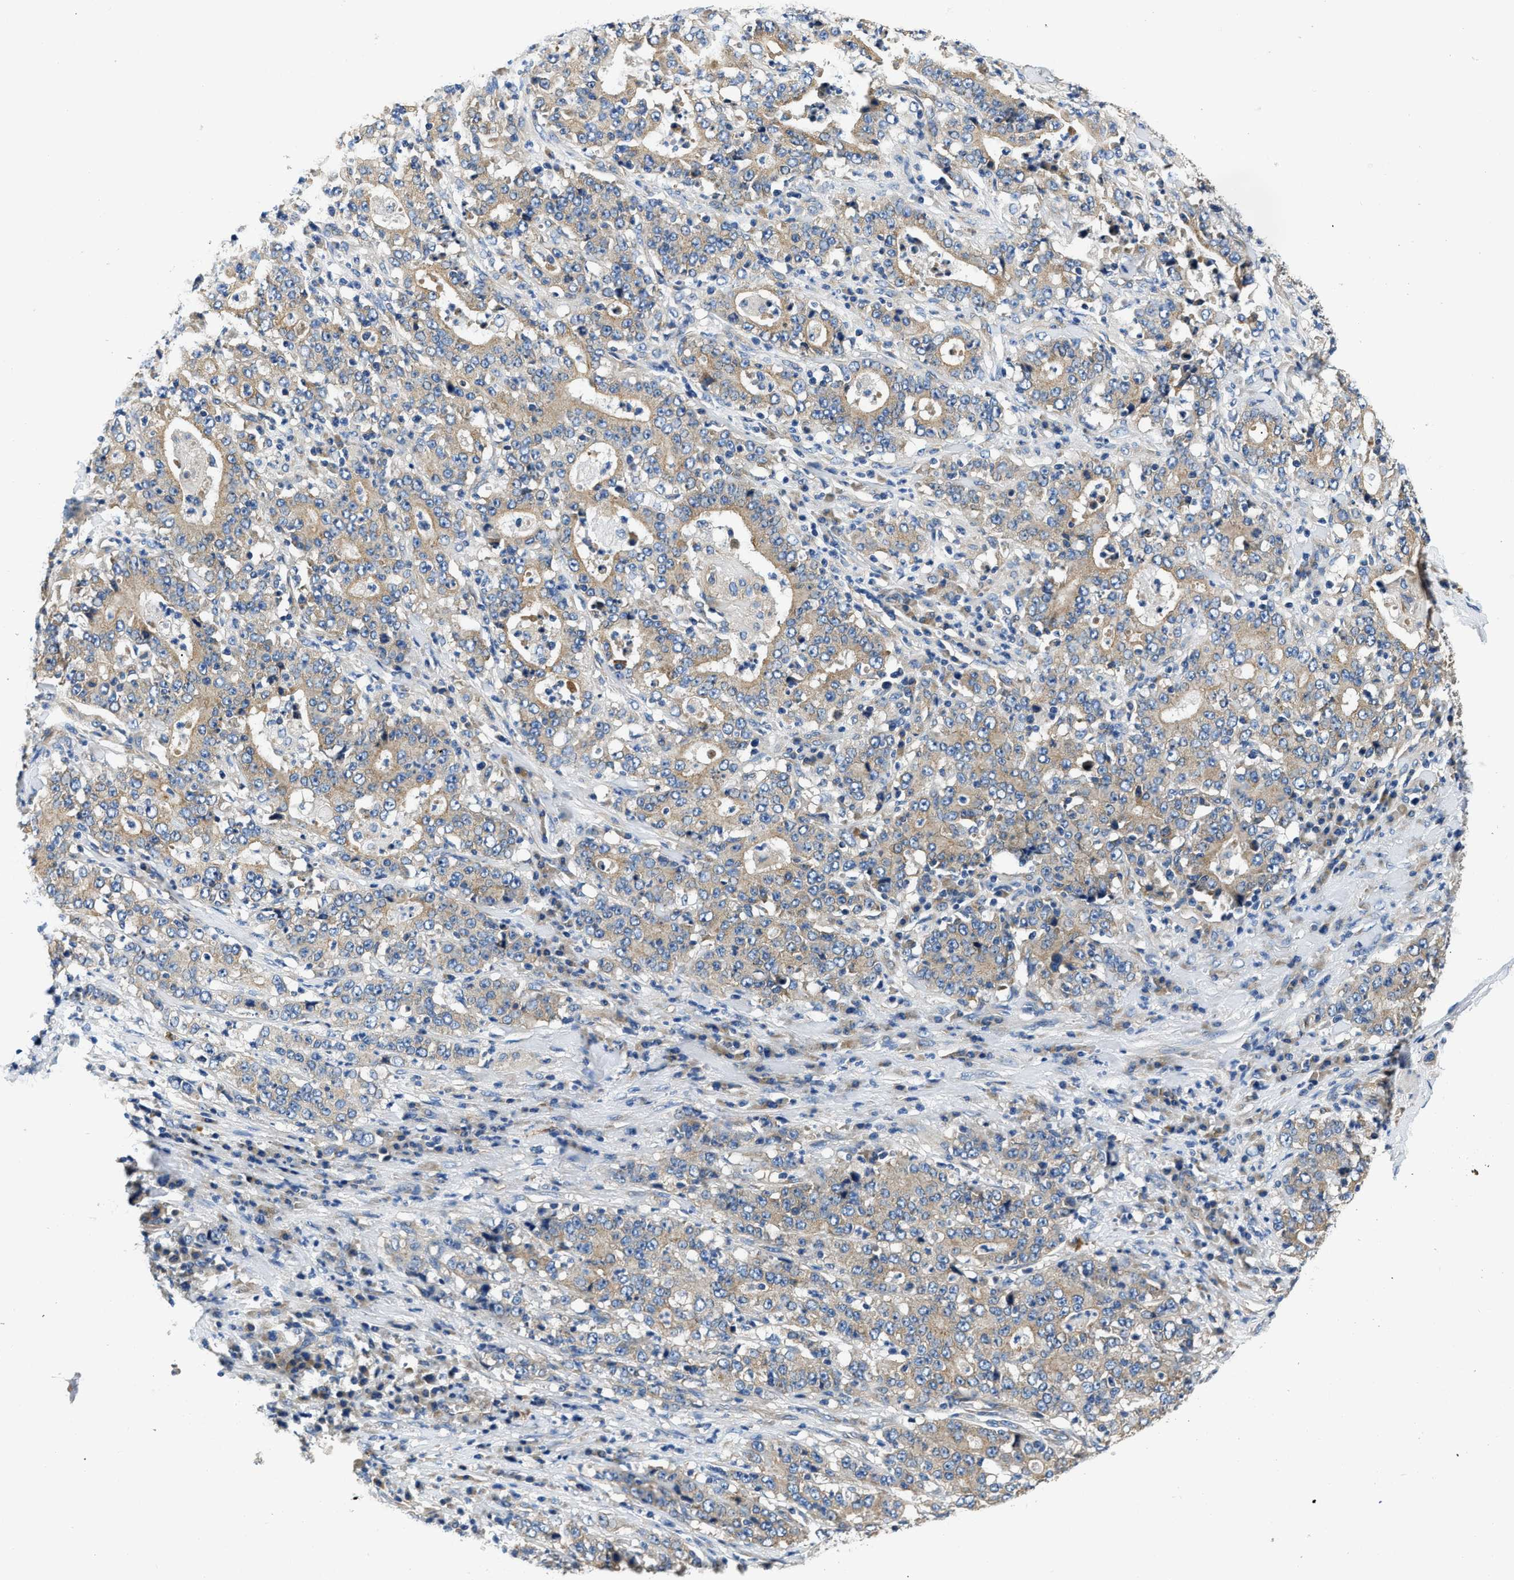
{"staining": {"intensity": "moderate", "quantity": ">75%", "location": "cytoplasmic/membranous"}, "tissue": "stomach cancer", "cell_type": "Tumor cells", "image_type": "cancer", "snomed": [{"axis": "morphology", "description": "Normal tissue, NOS"}, {"axis": "morphology", "description": "Adenocarcinoma, NOS"}, {"axis": "topography", "description": "Stomach, upper"}, {"axis": "topography", "description": "Stomach"}], "caption": "Immunohistochemistry of stomach cancer (adenocarcinoma) shows medium levels of moderate cytoplasmic/membranous positivity in about >75% of tumor cells.", "gene": "CSDE1", "patient": {"sex": "male", "age": 59}}